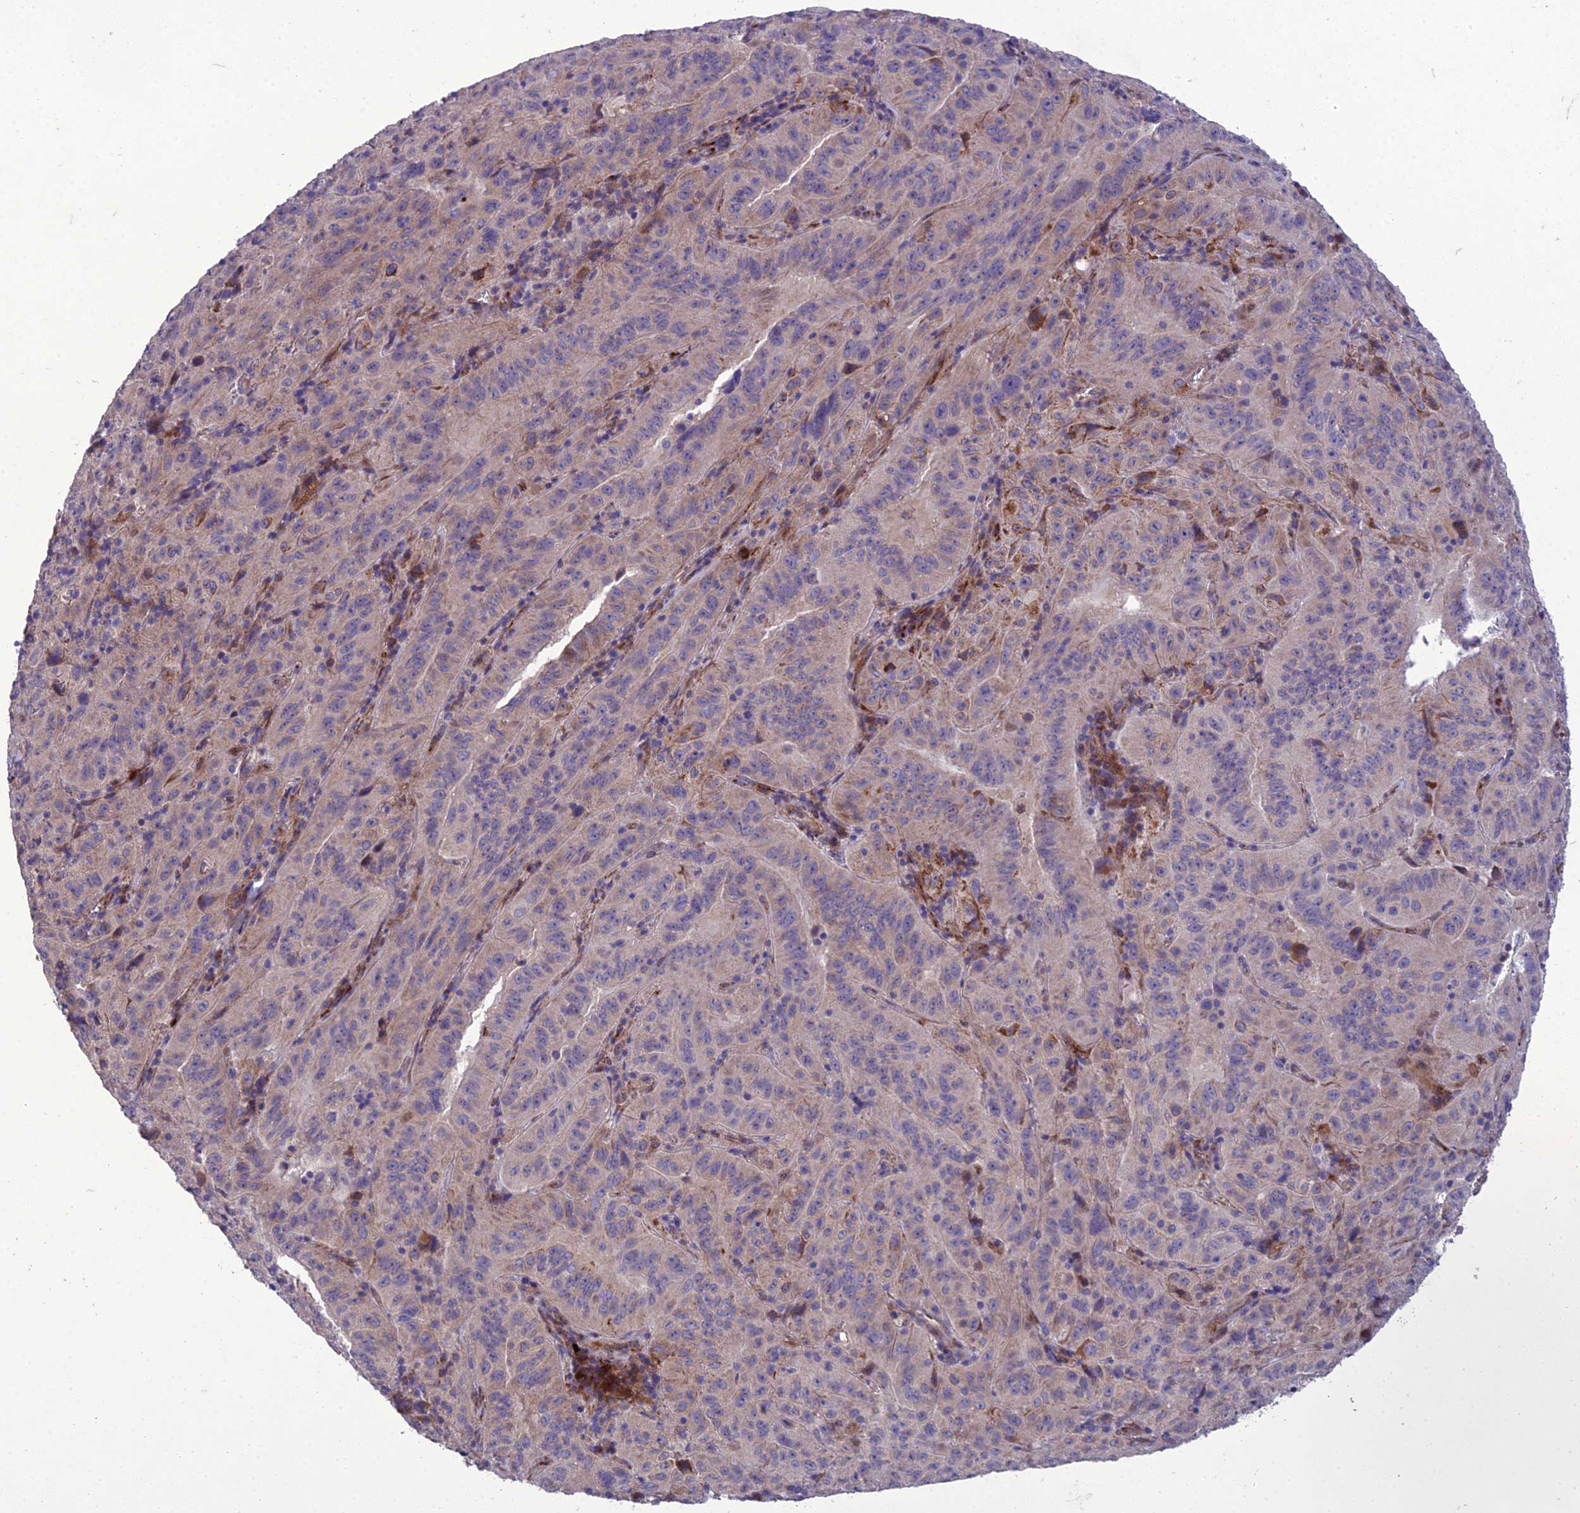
{"staining": {"intensity": "negative", "quantity": "none", "location": "none"}, "tissue": "pancreatic cancer", "cell_type": "Tumor cells", "image_type": "cancer", "snomed": [{"axis": "morphology", "description": "Adenocarcinoma, NOS"}, {"axis": "topography", "description": "Pancreas"}], "caption": "Histopathology image shows no protein staining in tumor cells of adenocarcinoma (pancreatic) tissue. The staining was performed using DAB (3,3'-diaminobenzidine) to visualize the protein expression in brown, while the nuclei were stained in blue with hematoxylin (Magnification: 20x).", "gene": "ADIPOR2", "patient": {"sex": "male", "age": 63}}